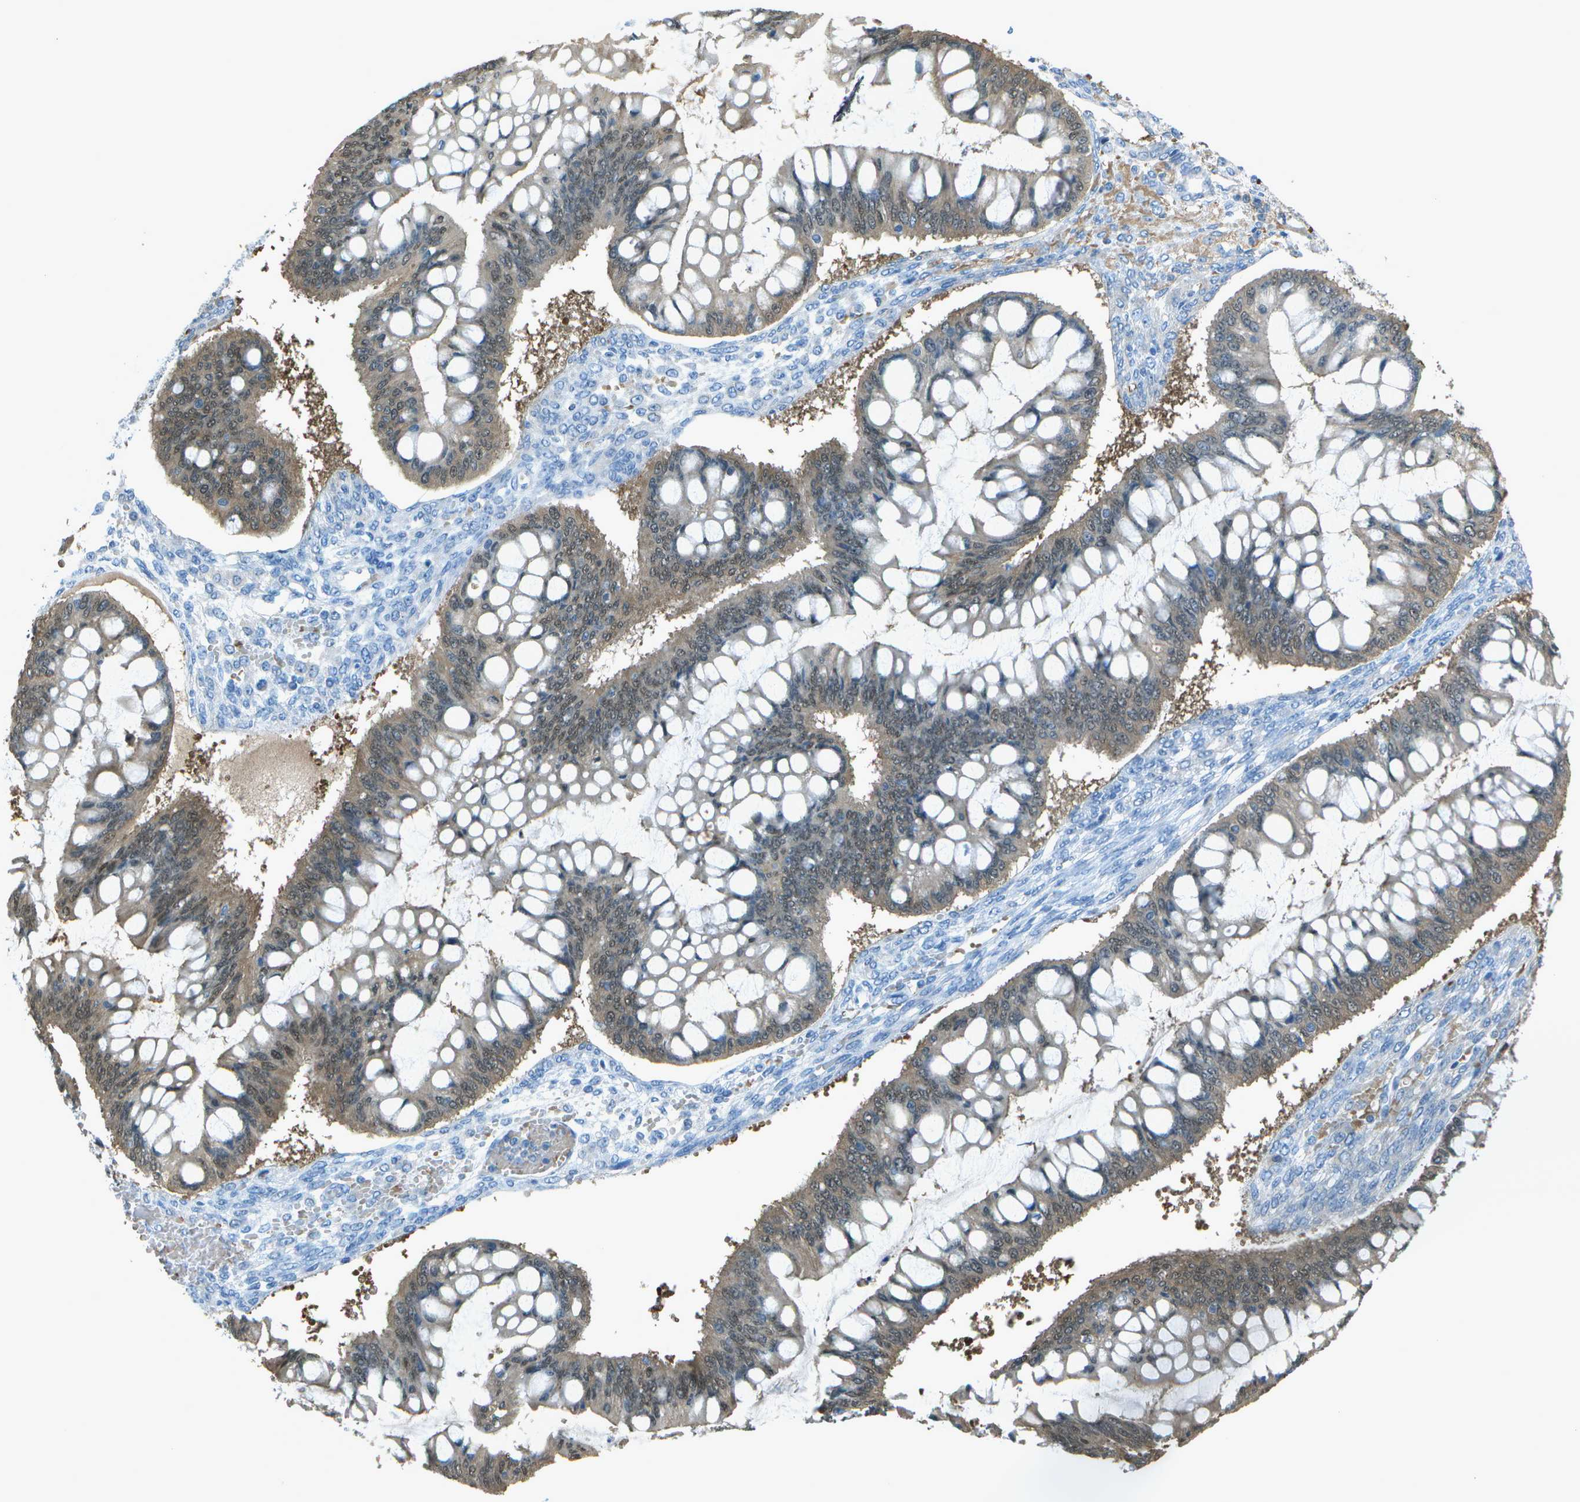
{"staining": {"intensity": "weak", "quantity": ">75%", "location": "cytoplasmic/membranous,nuclear"}, "tissue": "ovarian cancer", "cell_type": "Tumor cells", "image_type": "cancer", "snomed": [{"axis": "morphology", "description": "Cystadenocarcinoma, mucinous, NOS"}, {"axis": "topography", "description": "Ovary"}], "caption": "Immunohistochemical staining of mucinous cystadenocarcinoma (ovarian) demonstrates weak cytoplasmic/membranous and nuclear protein positivity in about >75% of tumor cells.", "gene": "ASL", "patient": {"sex": "female", "age": 73}}